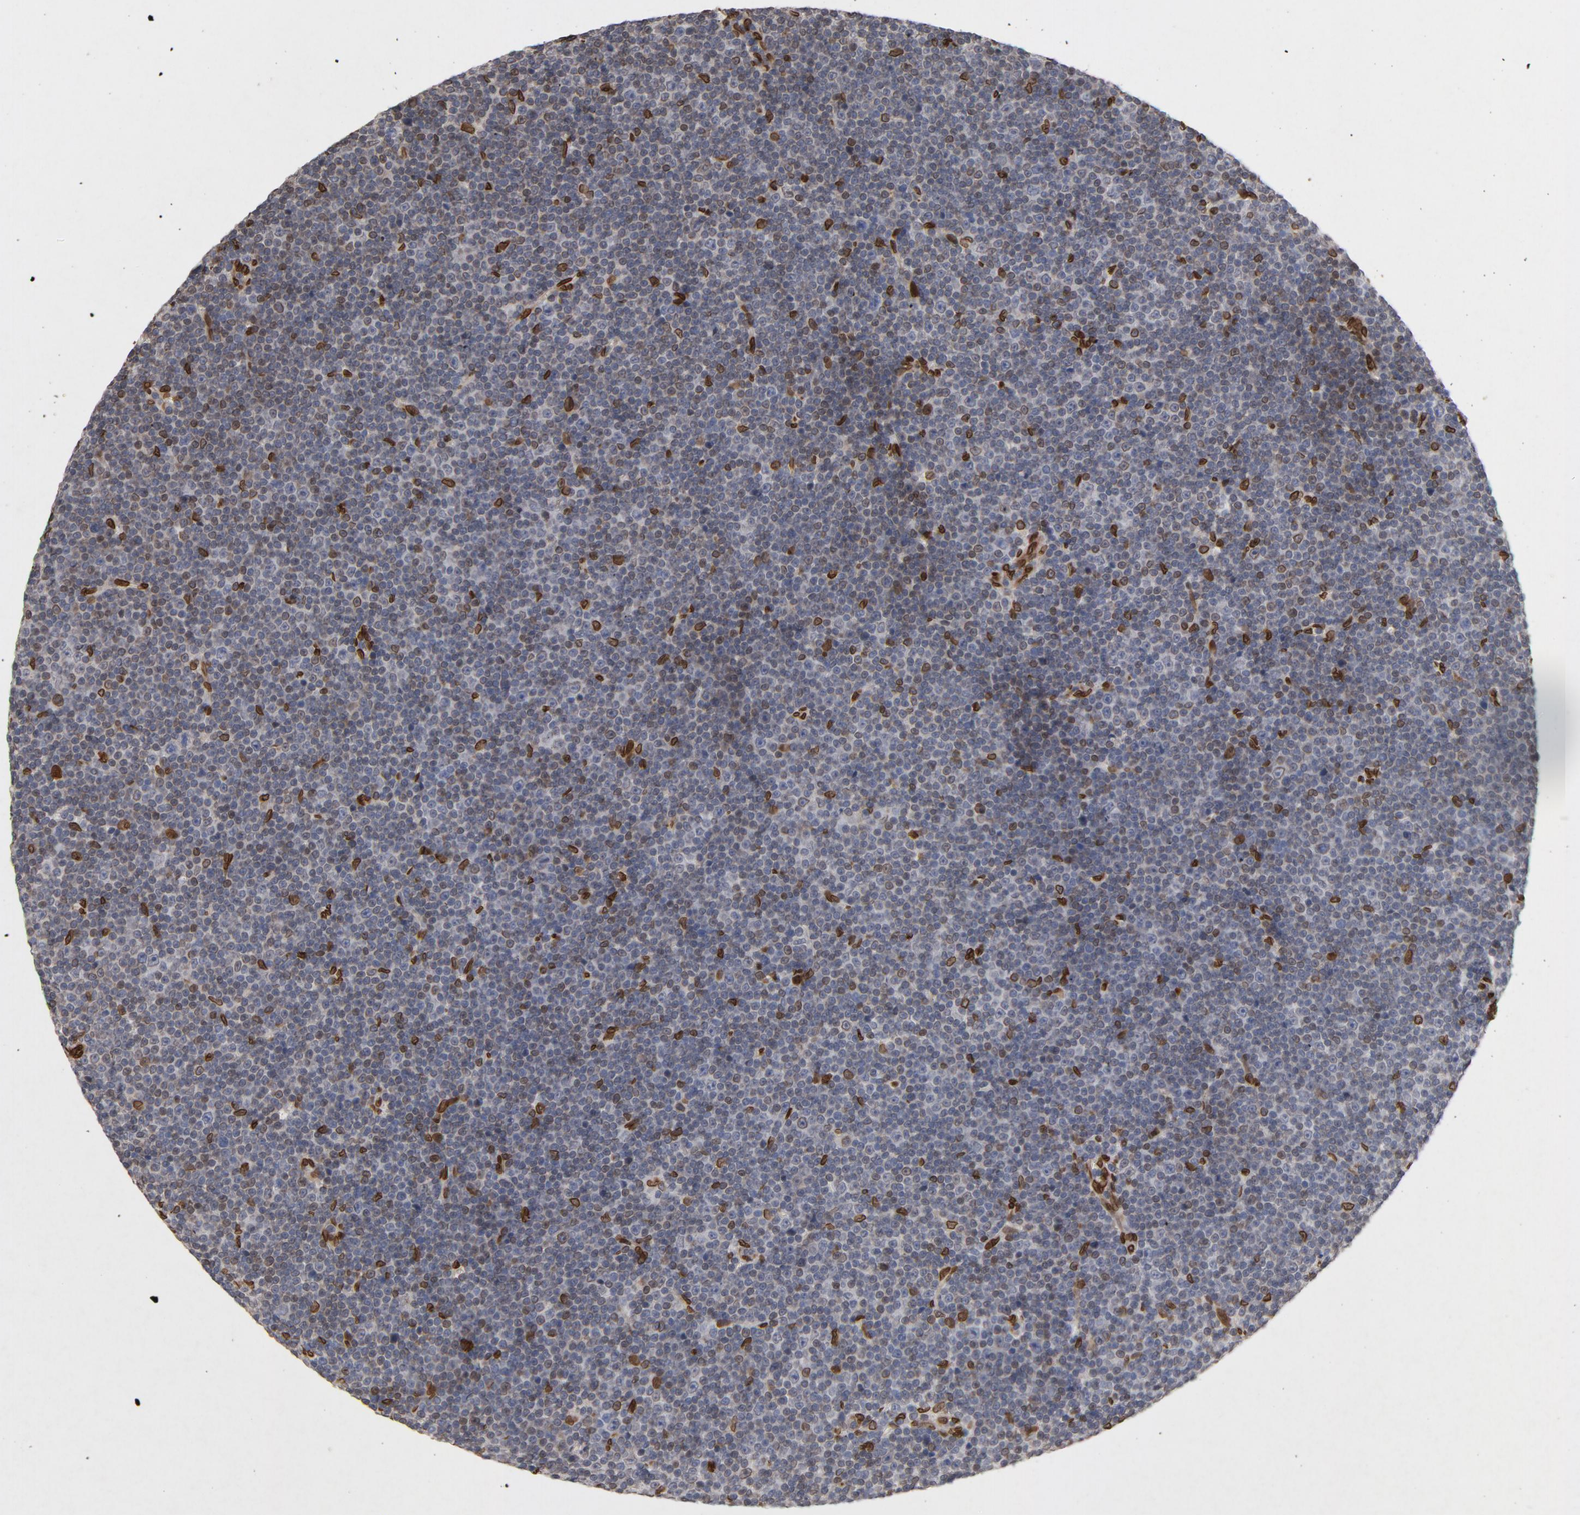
{"staining": {"intensity": "strong", "quantity": "<25%", "location": "cytoplasmic/membranous,nuclear"}, "tissue": "lymphoma", "cell_type": "Tumor cells", "image_type": "cancer", "snomed": [{"axis": "morphology", "description": "Malignant lymphoma, non-Hodgkin's type, Low grade"}, {"axis": "topography", "description": "Lymph node"}], "caption": "Lymphoma was stained to show a protein in brown. There is medium levels of strong cytoplasmic/membranous and nuclear positivity in approximately <25% of tumor cells.", "gene": "LMNA", "patient": {"sex": "female", "age": 67}}